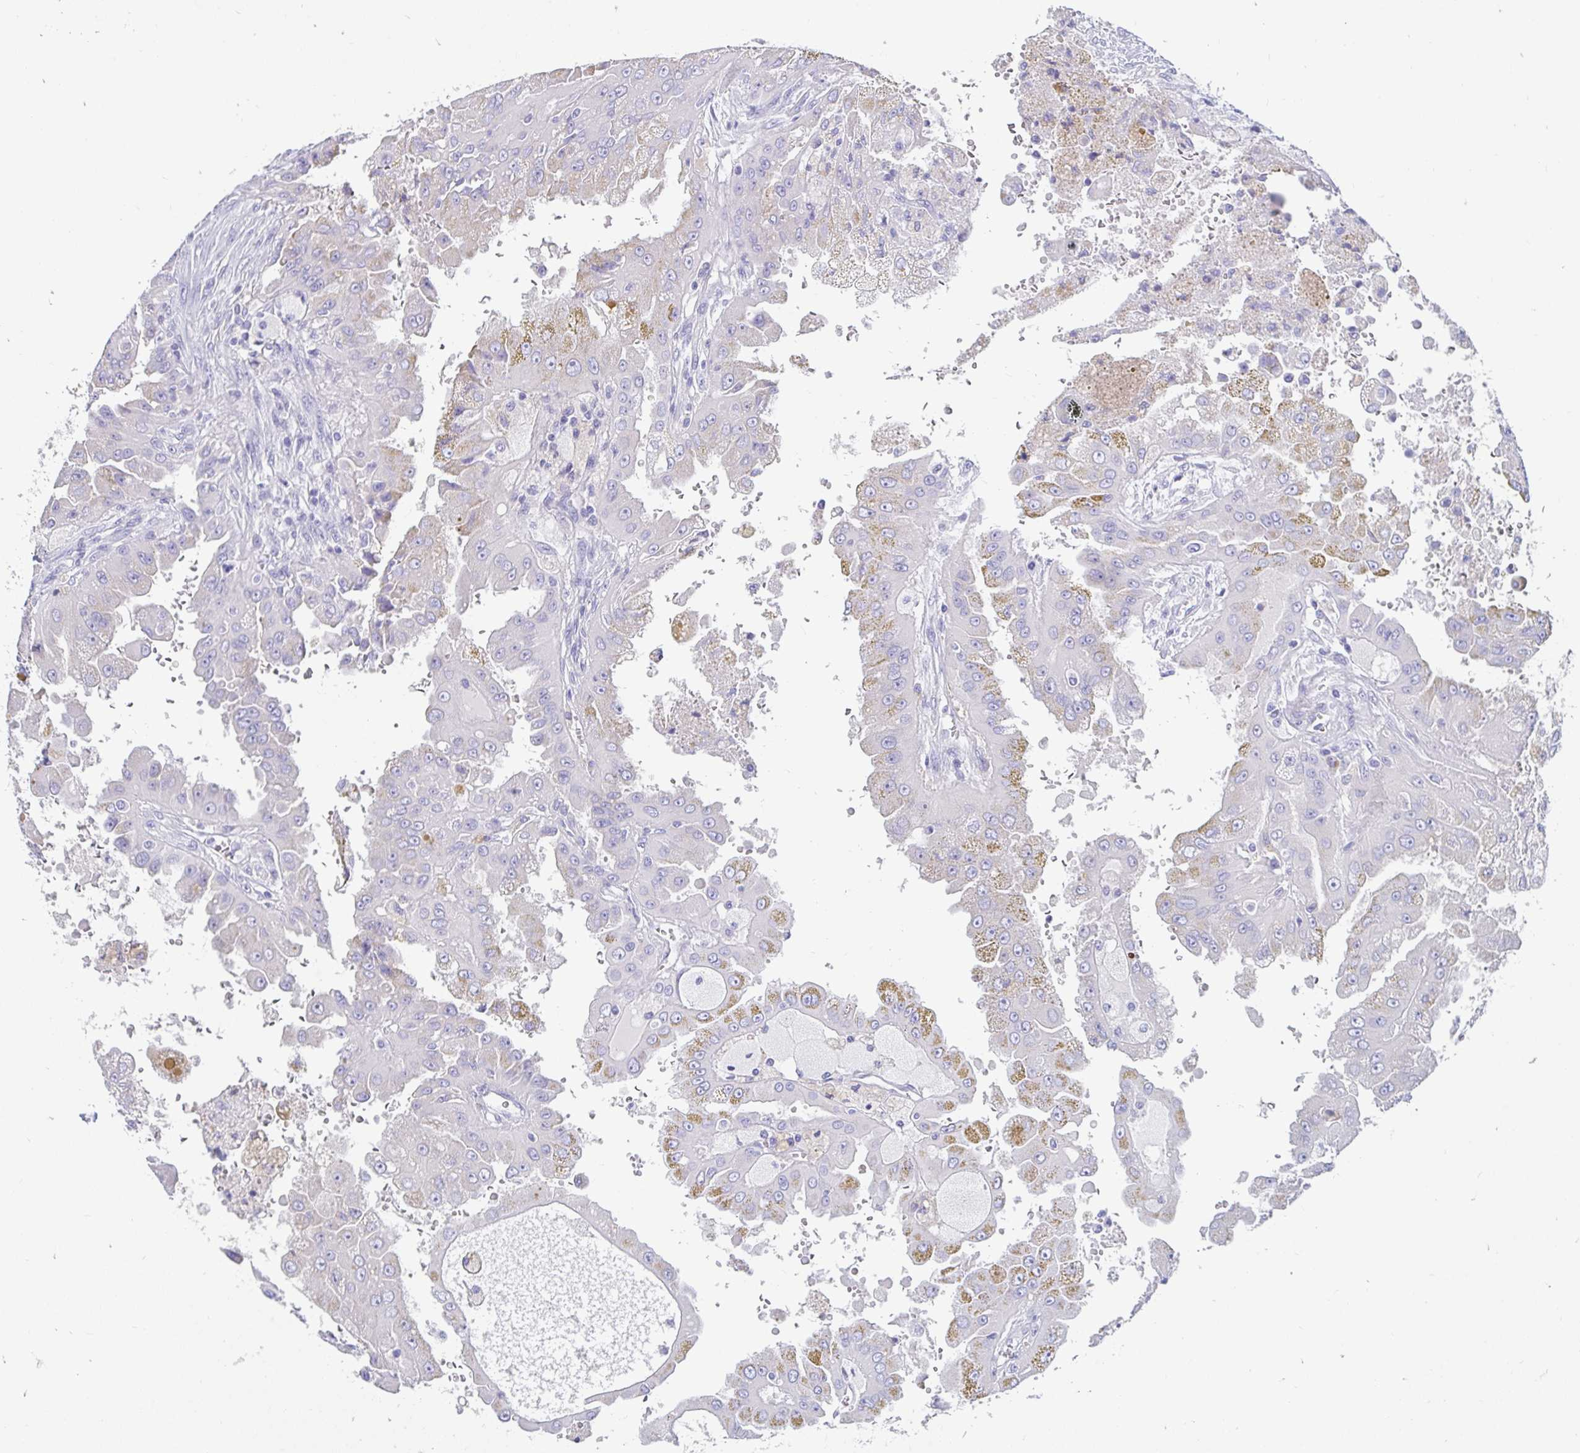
{"staining": {"intensity": "negative", "quantity": "none", "location": "none"}, "tissue": "renal cancer", "cell_type": "Tumor cells", "image_type": "cancer", "snomed": [{"axis": "morphology", "description": "Adenocarcinoma, NOS"}, {"axis": "topography", "description": "Kidney"}], "caption": "Renal cancer stained for a protein using immunohistochemistry (IHC) demonstrates no staining tumor cells.", "gene": "ZPBP2", "patient": {"sex": "male", "age": 58}}